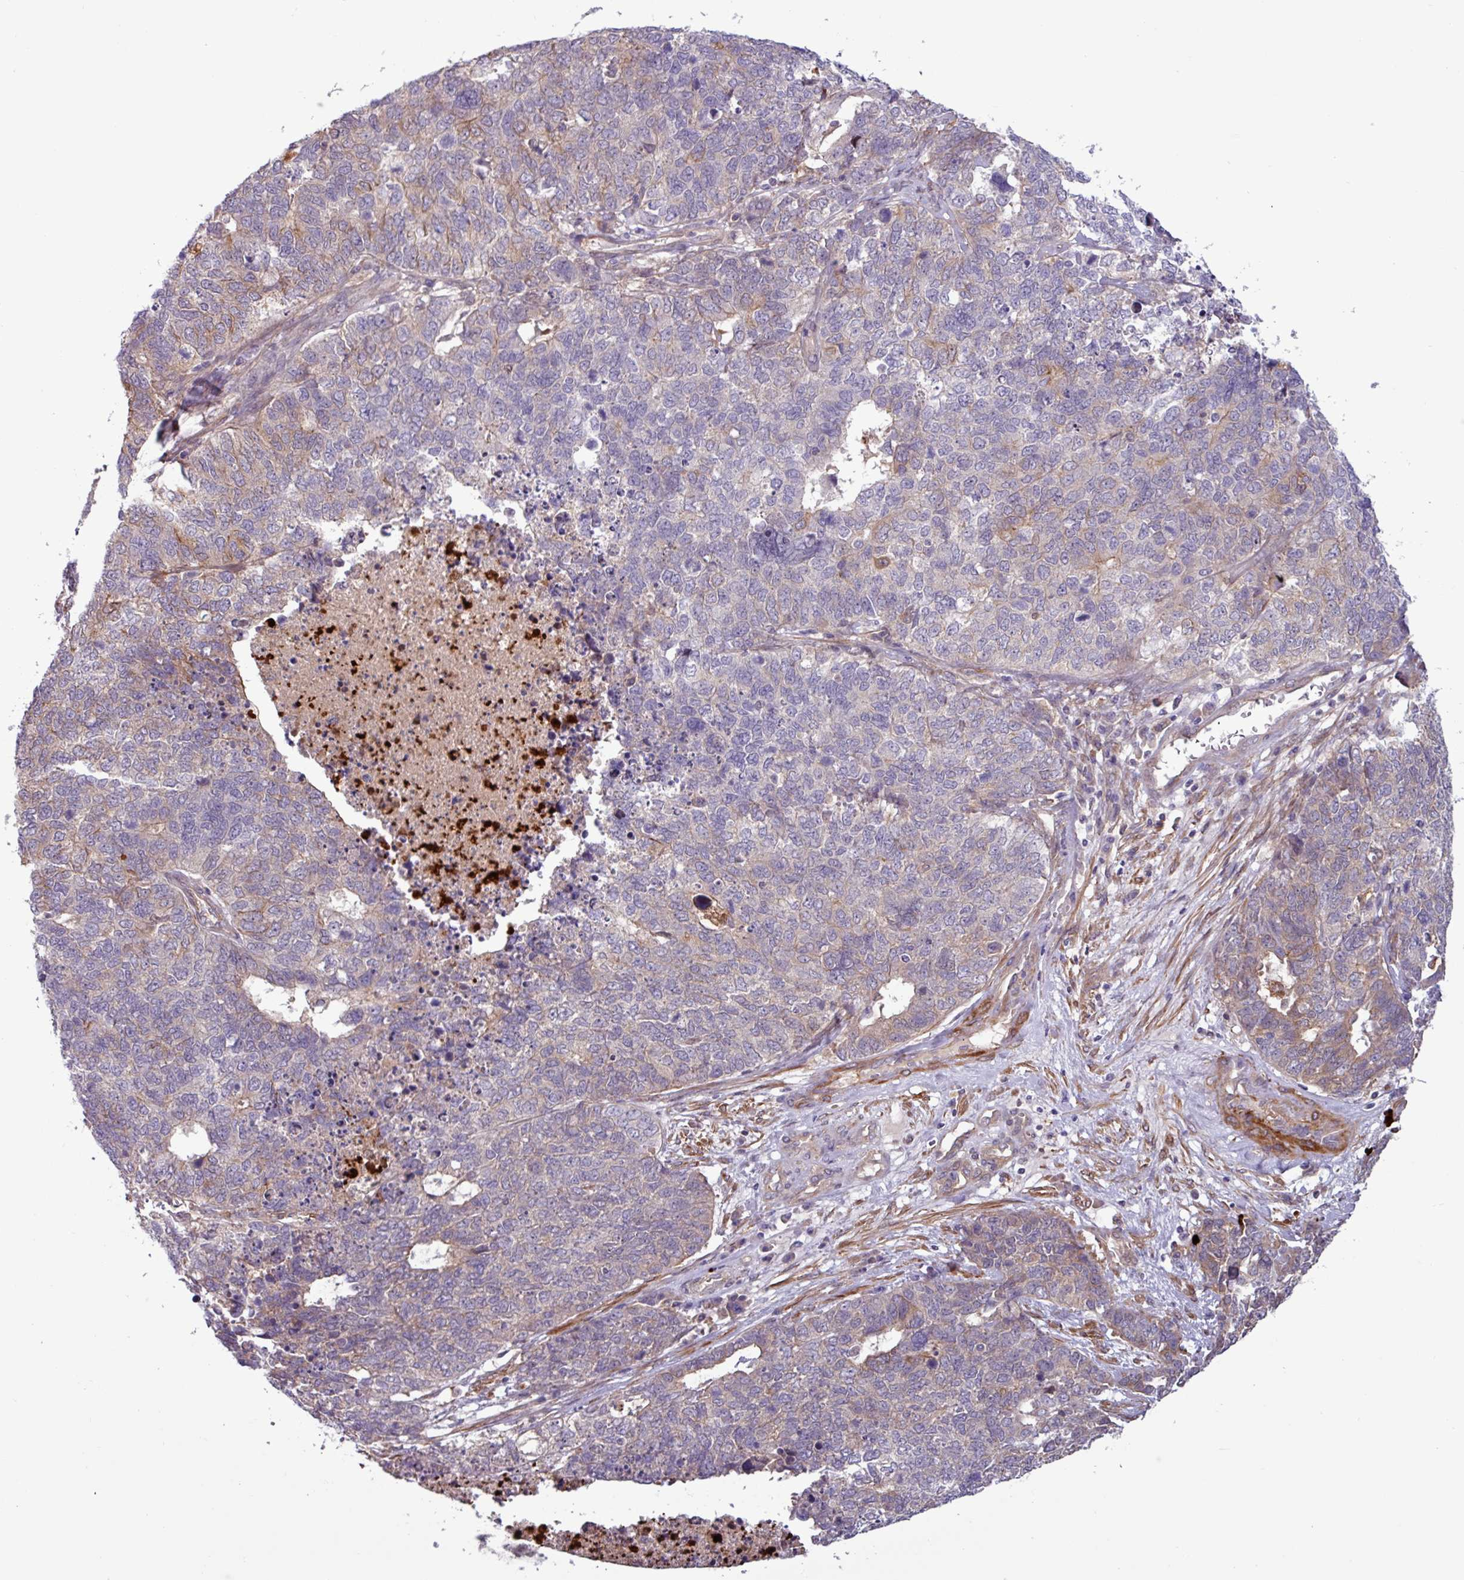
{"staining": {"intensity": "weak", "quantity": "<25%", "location": "cytoplasmic/membranous"}, "tissue": "cervical cancer", "cell_type": "Tumor cells", "image_type": "cancer", "snomed": [{"axis": "morphology", "description": "Squamous cell carcinoma, NOS"}, {"axis": "topography", "description": "Cervix"}], "caption": "The IHC image has no significant staining in tumor cells of squamous cell carcinoma (cervical) tissue.", "gene": "PCED1A", "patient": {"sex": "female", "age": 63}}